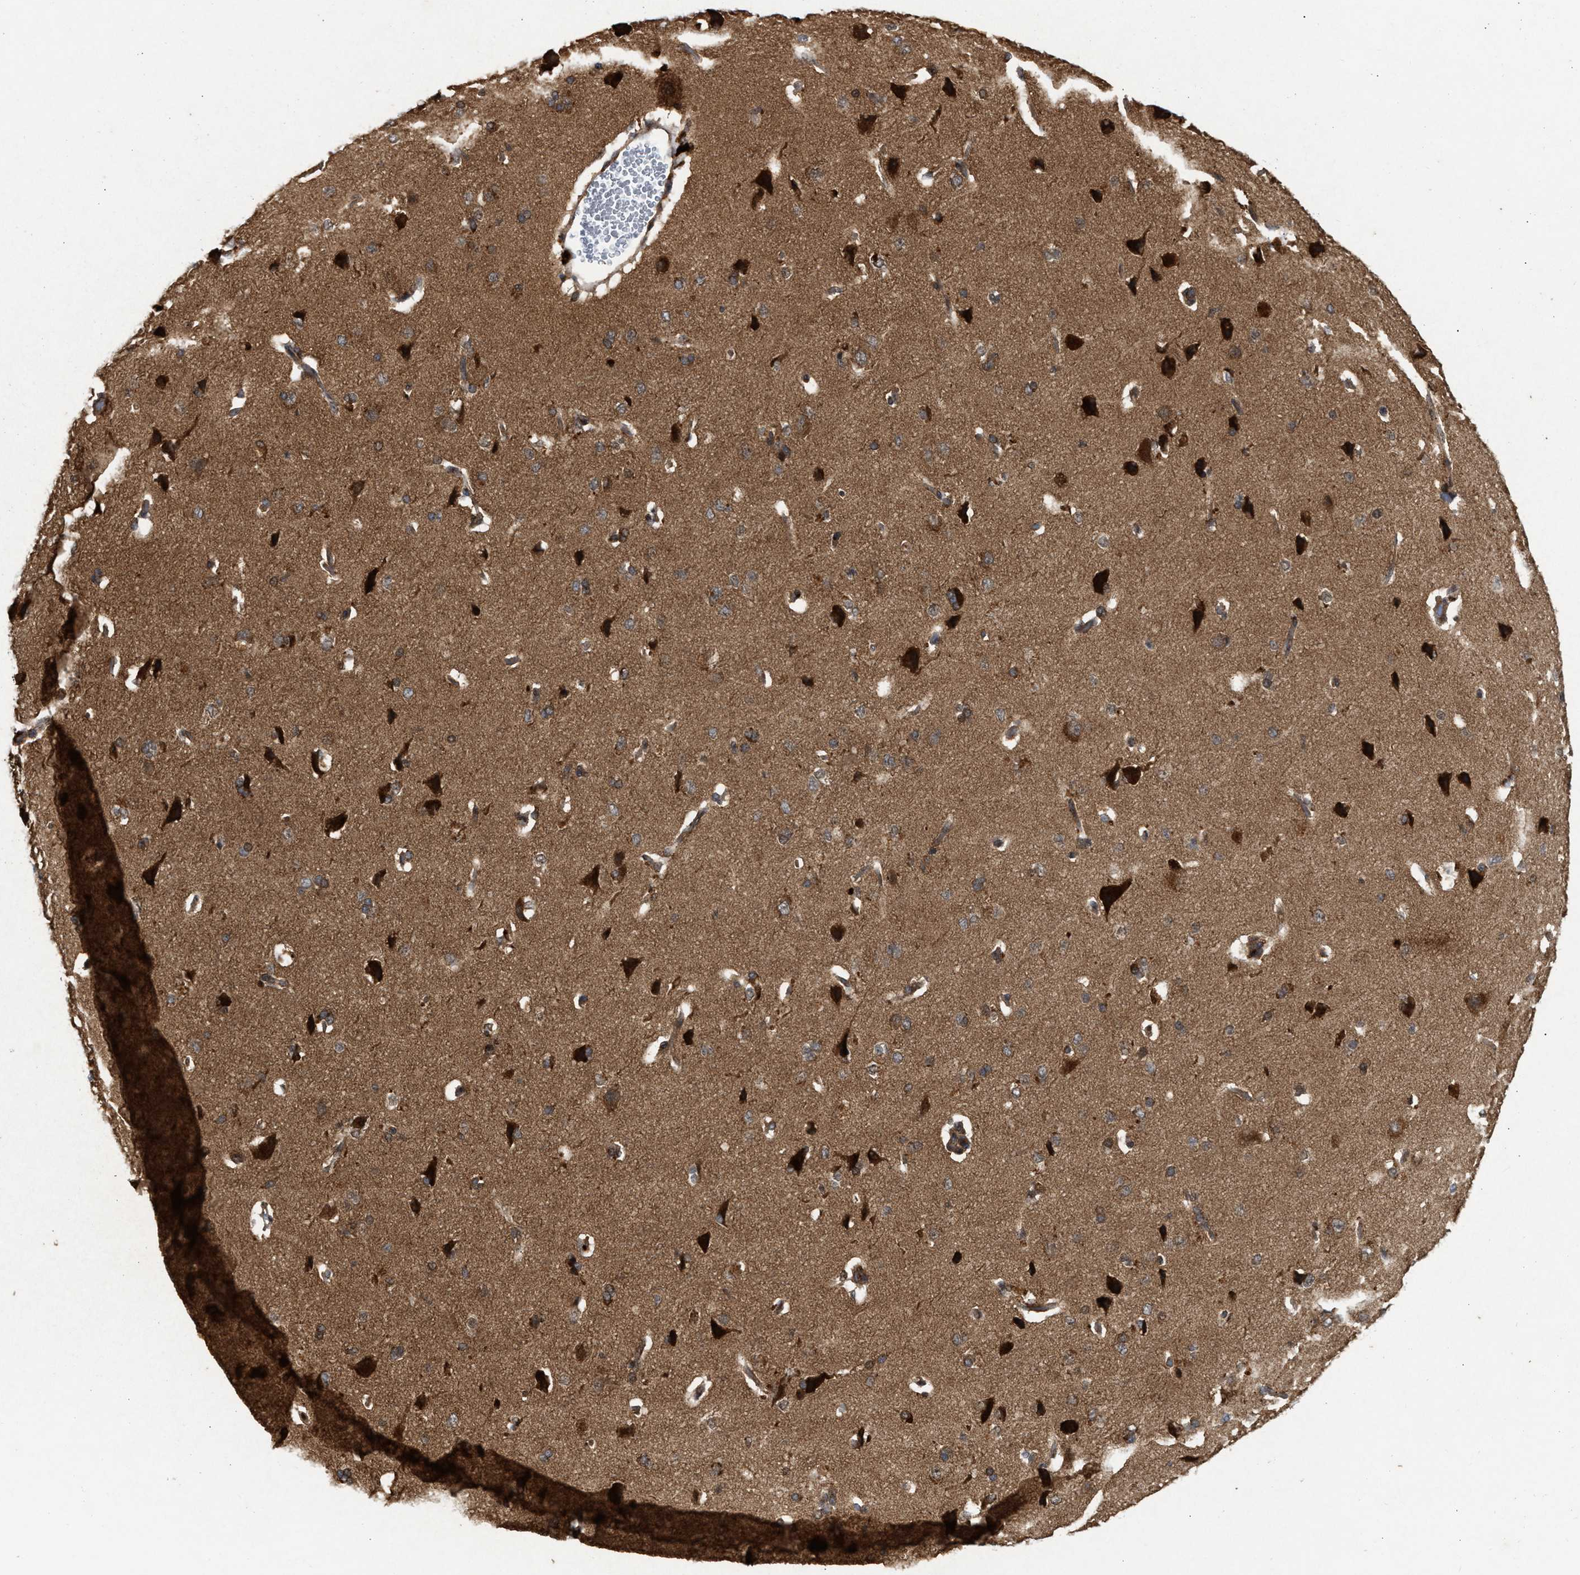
{"staining": {"intensity": "moderate", "quantity": ">75%", "location": "cytoplasmic/membranous"}, "tissue": "cerebral cortex", "cell_type": "Endothelial cells", "image_type": "normal", "snomed": [{"axis": "morphology", "description": "Normal tissue, NOS"}, {"axis": "topography", "description": "Cerebral cortex"}], "caption": "Human cerebral cortex stained with a protein marker reveals moderate staining in endothelial cells.", "gene": "CFLAR", "patient": {"sex": "male", "age": 62}}